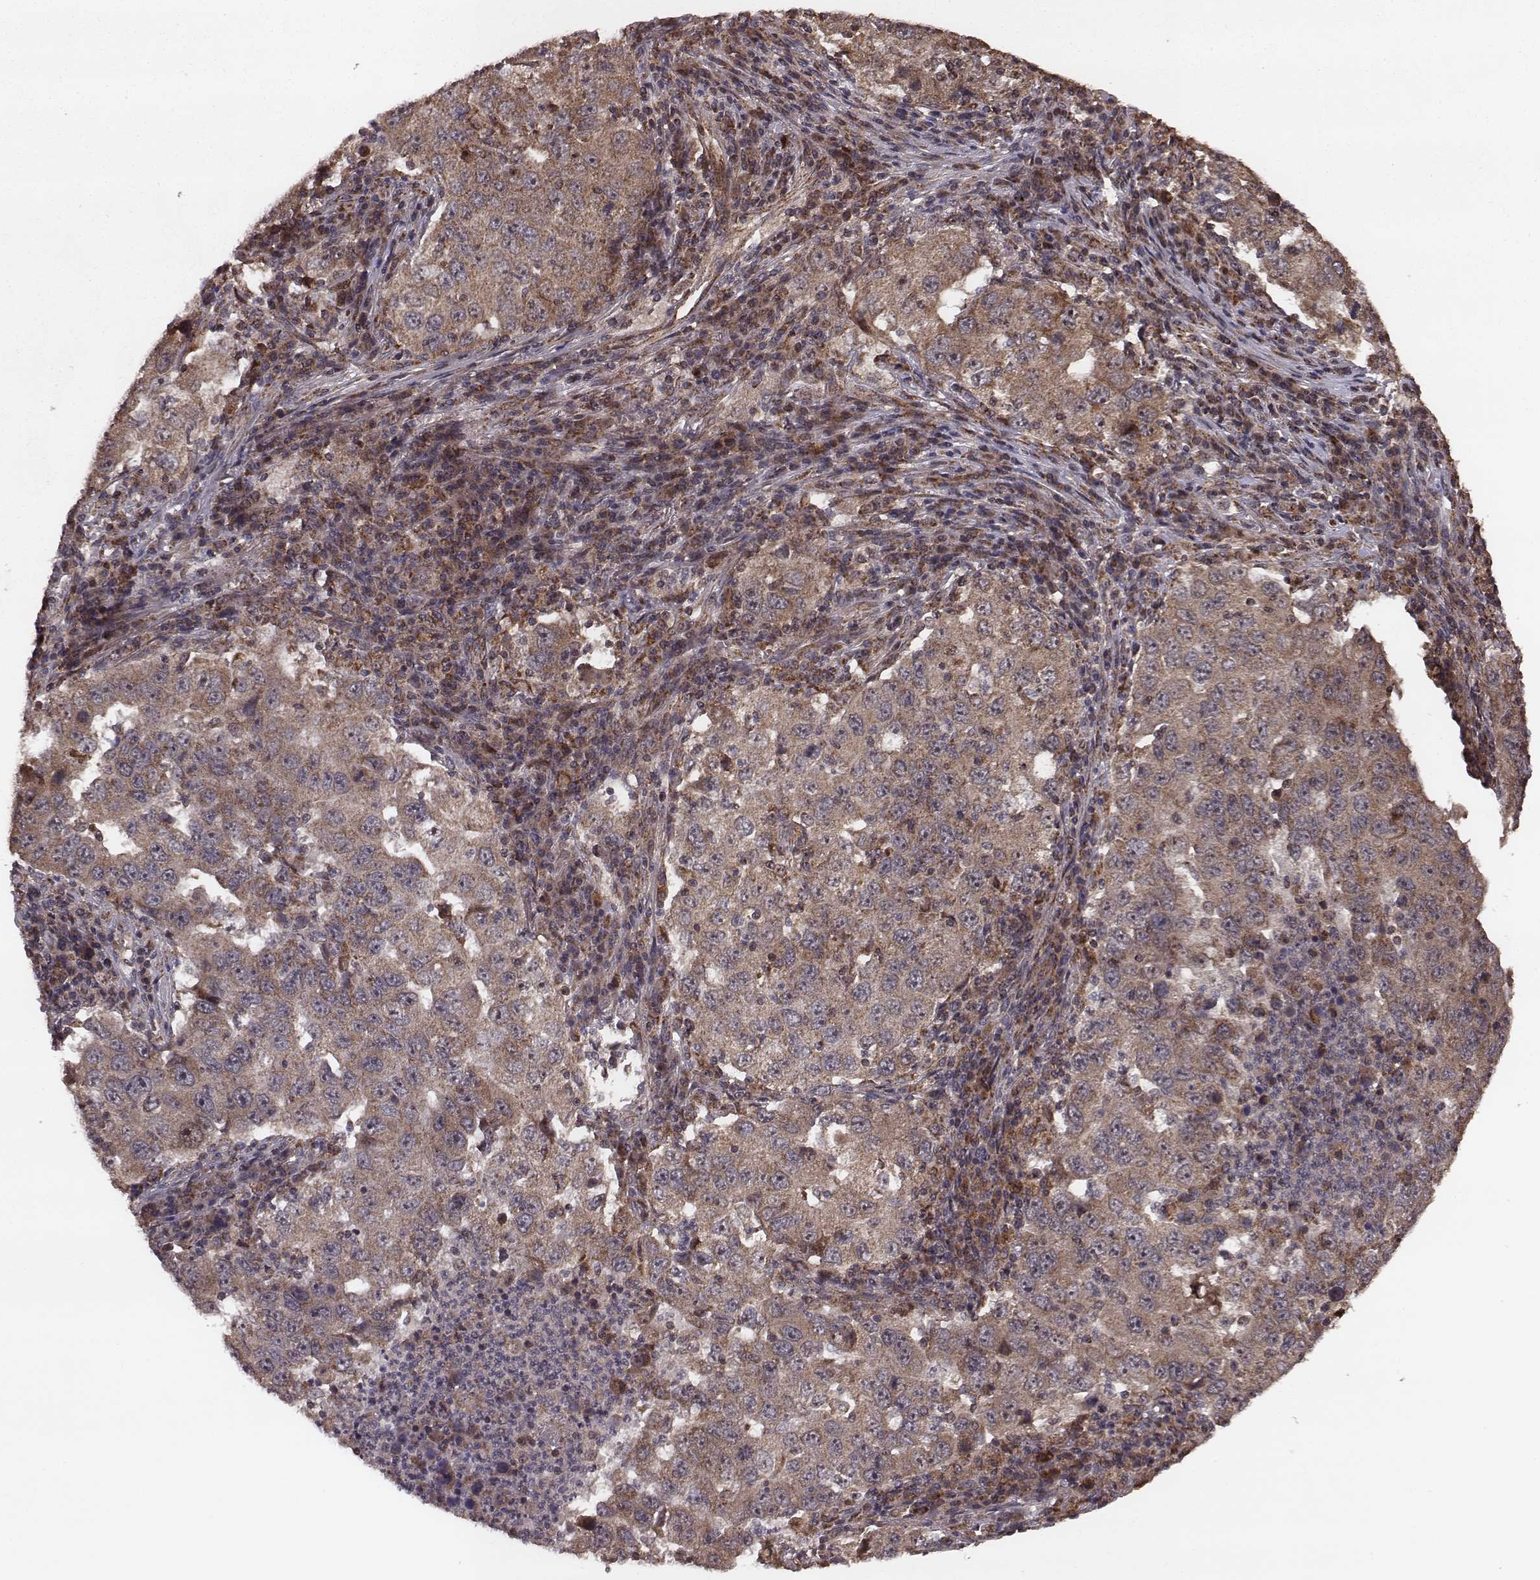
{"staining": {"intensity": "moderate", "quantity": ">75%", "location": "cytoplasmic/membranous"}, "tissue": "lung cancer", "cell_type": "Tumor cells", "image_type": "cancer", "snomed": [{"axis": "morphology", "description": "Adenocarcinoma, NOS"}, {"axis": "topography", "description": "Lung"}], "caption": "Human adenocarcinoma (lung) stained with a protein marker reveals moderate staining in tumor cells.", "gene": "ZDHHC21", "patient": {"sex": "male", "age": 73}}